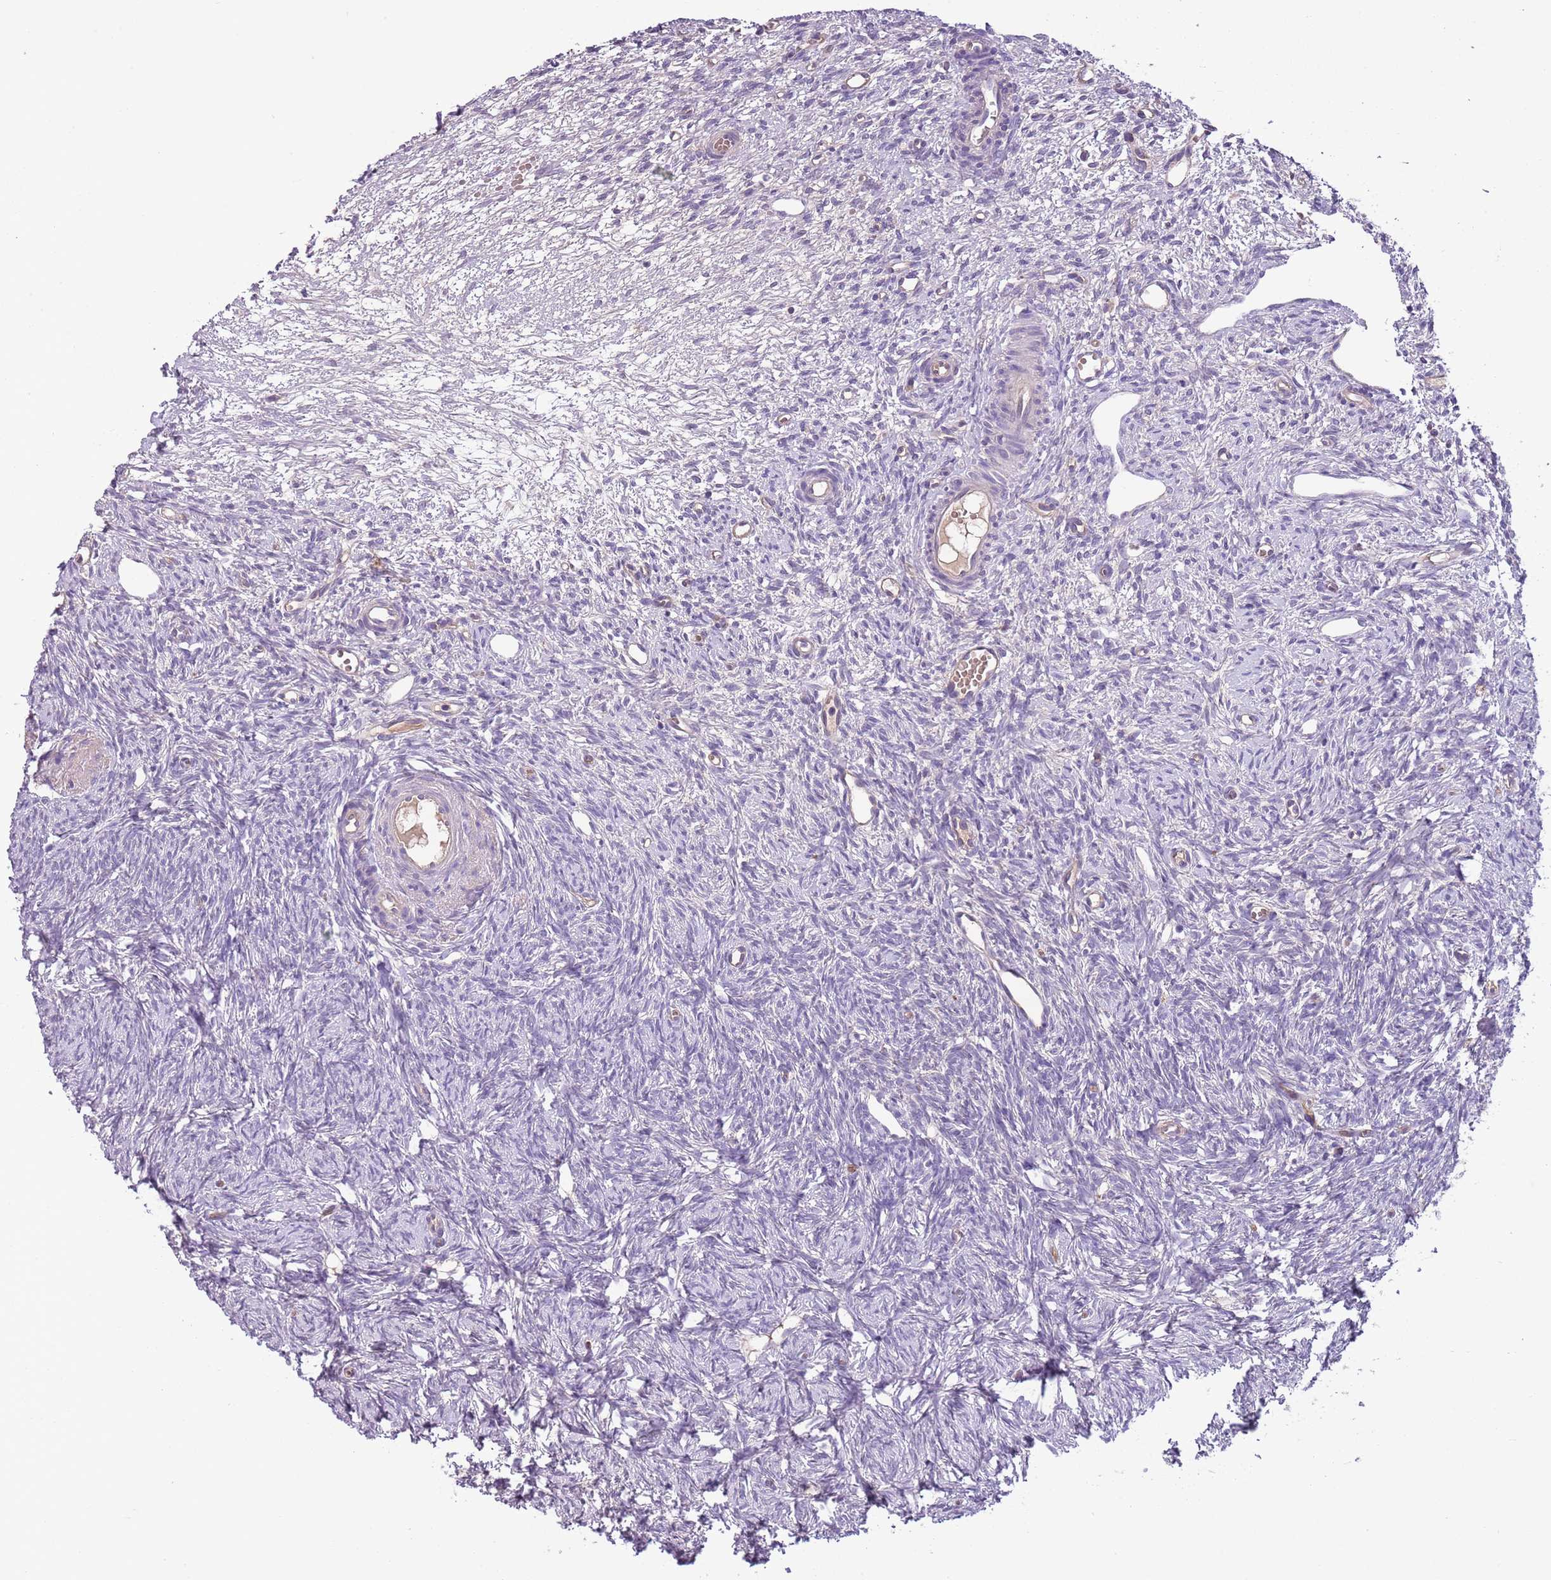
{"staining": {"intensity": "negative", "quantity": "none", "location": "none"}, "tissue": "ovary", "cell_type": "Follicle cells", "image_type": "normal", "snomed": [{"axis": "morphology", "description": "Normal tissue, NOS"}, {"axis": "topography", "description": "Ovary"}], "caption": "High magnification brightfield microscopy of normal ovary stained with DAB (brown) and counterstained with hematoxylin (blue): follicle cells show no significant expression. (IHC, brightfield microscopy, high magnification).", "gene": "HES3", "patient": {"sex": "female", "age": 51}}